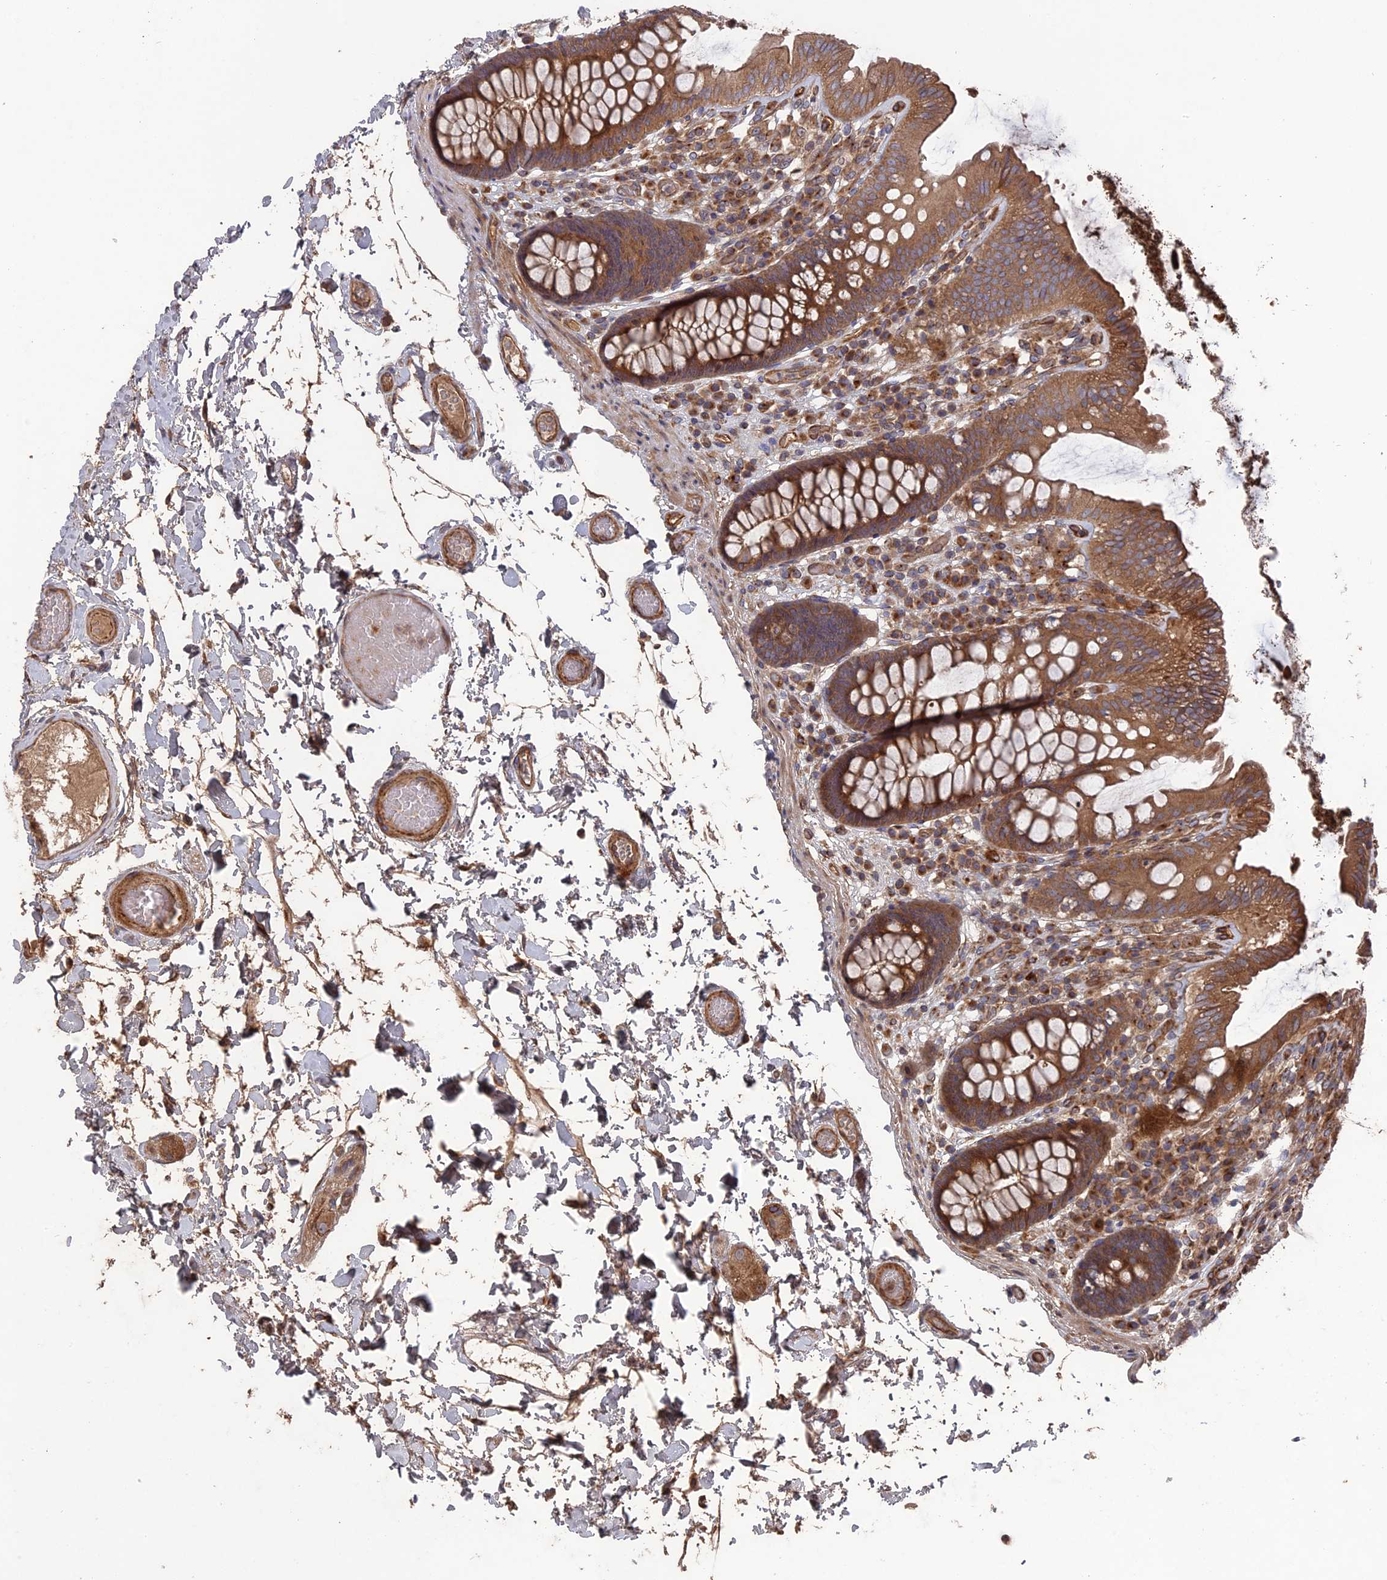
{"staining": {"intensity": "moderate", "quantity": ">75%", "location": "cytoplasmic/membranous"}, "tissue": "colon", "cell_type": "Endothelial cells", "image_type": "normal", "snomed": [{"axis": "morphology", "description": "Normal tissue, NOS"}, {"axis": "topography", "description": "Colon"}], "caption": "Colon stained for a protein (brown) exhibits moderate cytoplasmic/membranous positive expression in about >75% of endothelial cells.", "gene": "DEF8", "patient": {"sex": "male", "age": 84}}